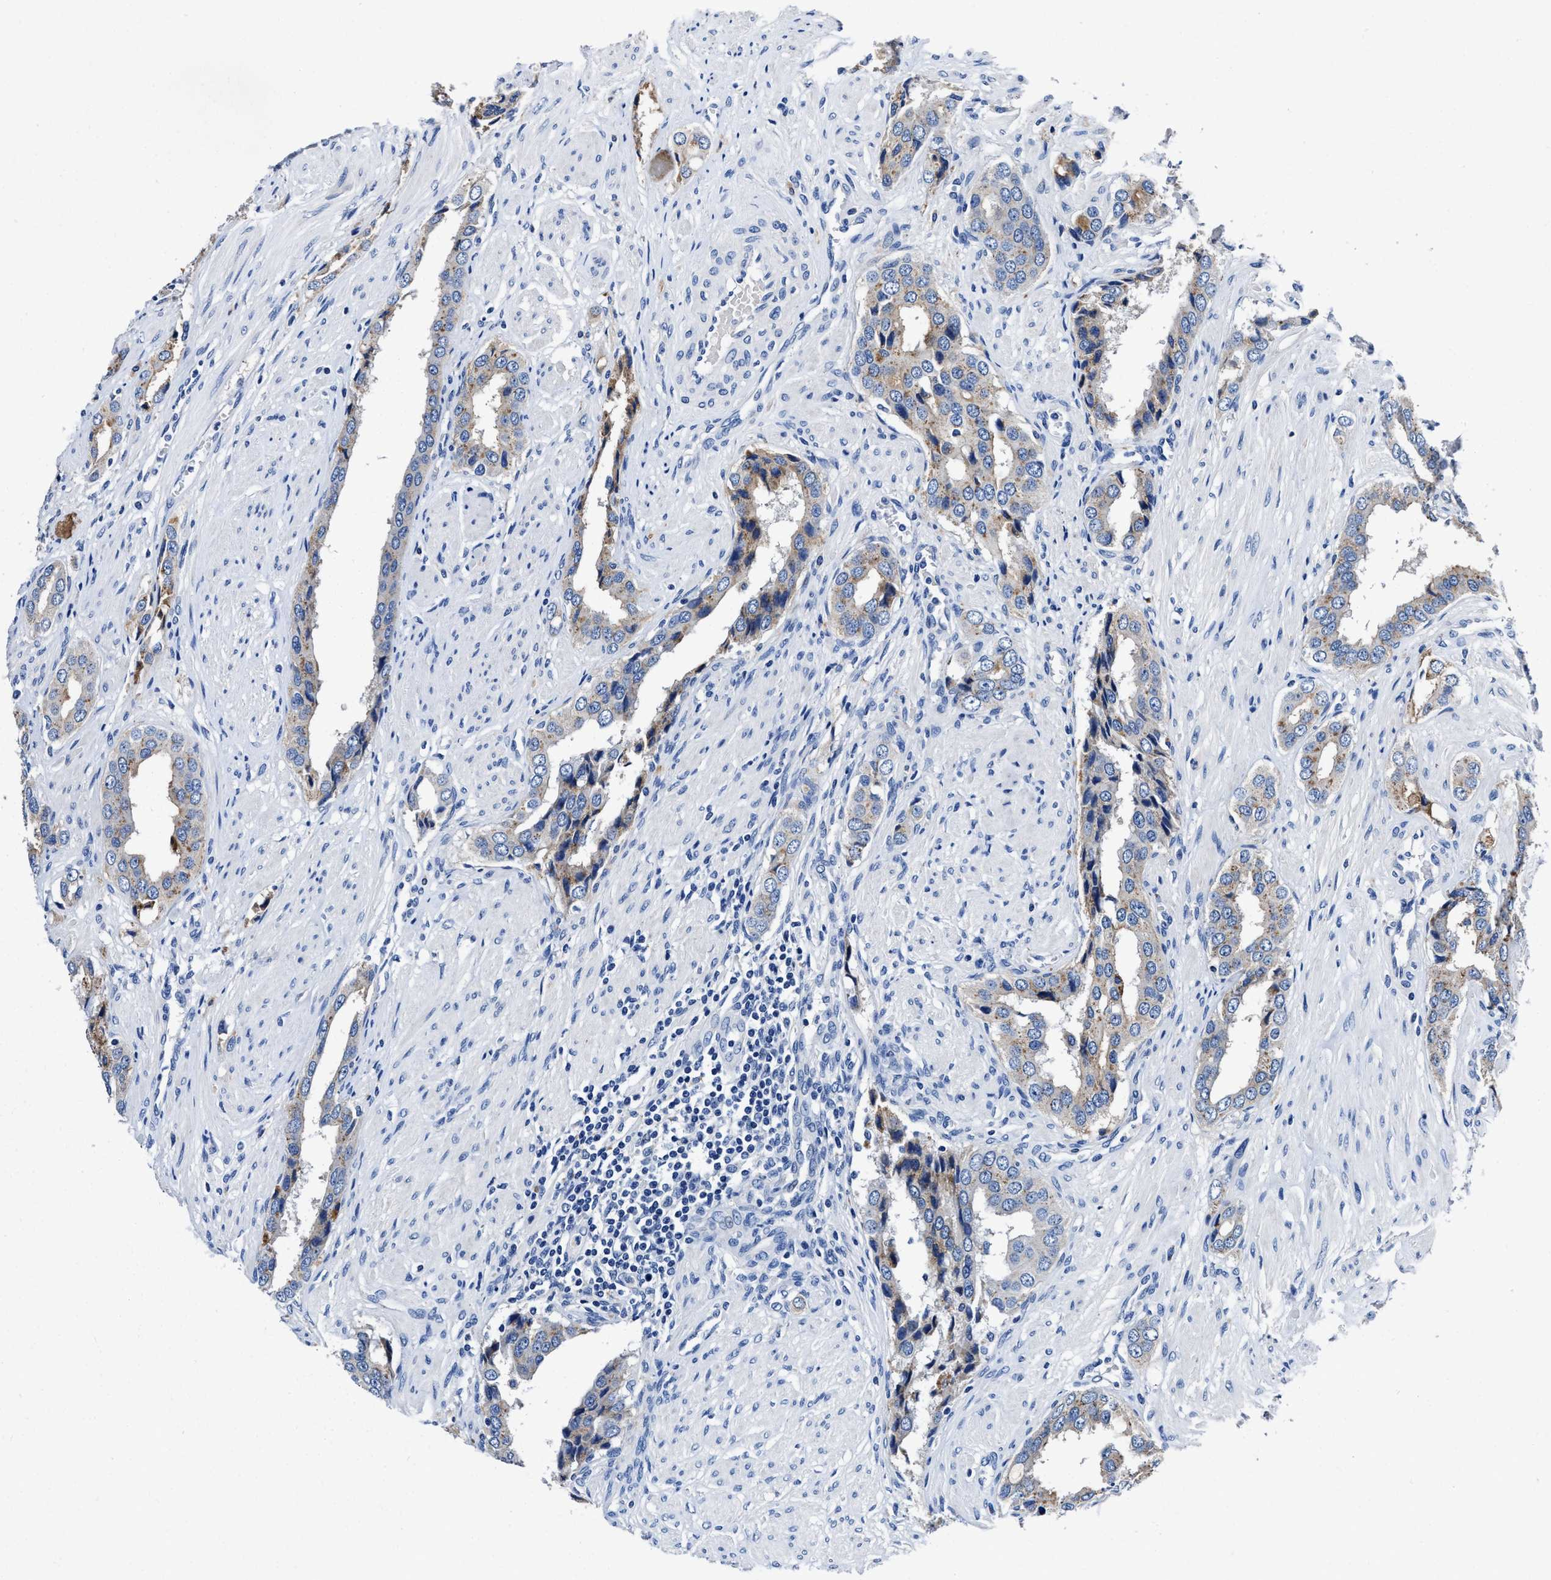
{"staining": {"intensity": "weak", "quantity": "<25%", "location": "cytoplasmic/membranous"}, "tissue": "prostate cancer", "cell_type": "Tumor cells", "image_type": "cancer", "snomed": [{"axis": "morphology", "description": "Adenocarcinoma, High grade"}, {"axis": "topography", "description": "Prostate"}], "caption": "An immunohistochemistry photomicrograph of prostate adenocarcinoma (high-grade) is shown. There is no staining in tumor cells of prostate adenocarcinoma (high-grade).", "gene": "UBR4", "patient": {"sex": "male", "age": 52}}